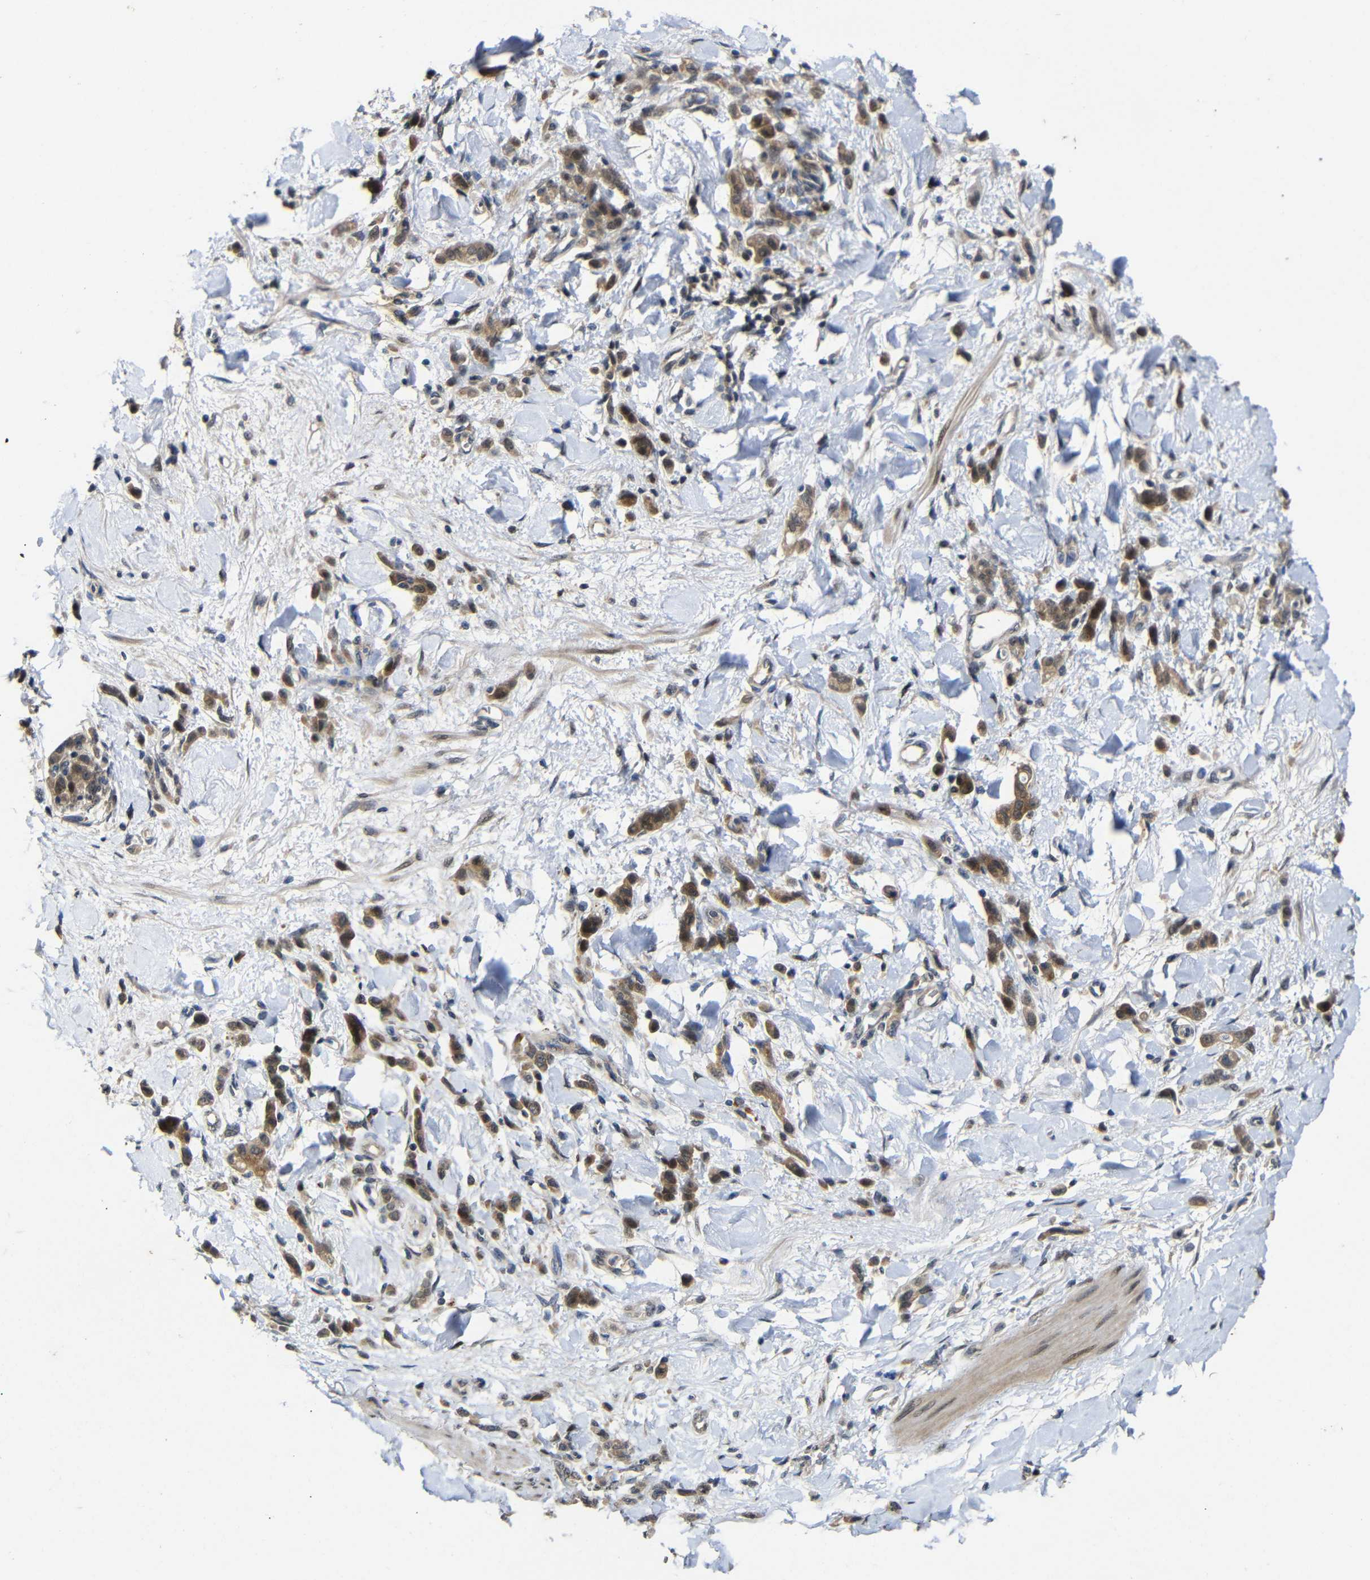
{"staining": {"intensity": "moderate", "quantity": ">75%", "location": "cytoplasmic/membranous"}, "tissue": "stomach cancer", "cell_type": "Tumor cells", "image_type": "cancer", "snomed": [{"axis": "morphology", "description": "Normal tissue, NOS"}, {"axis": "morphology", "description": "Adenocarcinoma, NOS"}, {"axis": "topography", "description": "Stomach"}], "caption": "Stomach adenocarcinoma tissue exhibits moderate cytoplasmic/membranous staining in approximately >75% of tumor cells", "gene": "ATG12", "patient": {"sex": "male", "age": 82}}